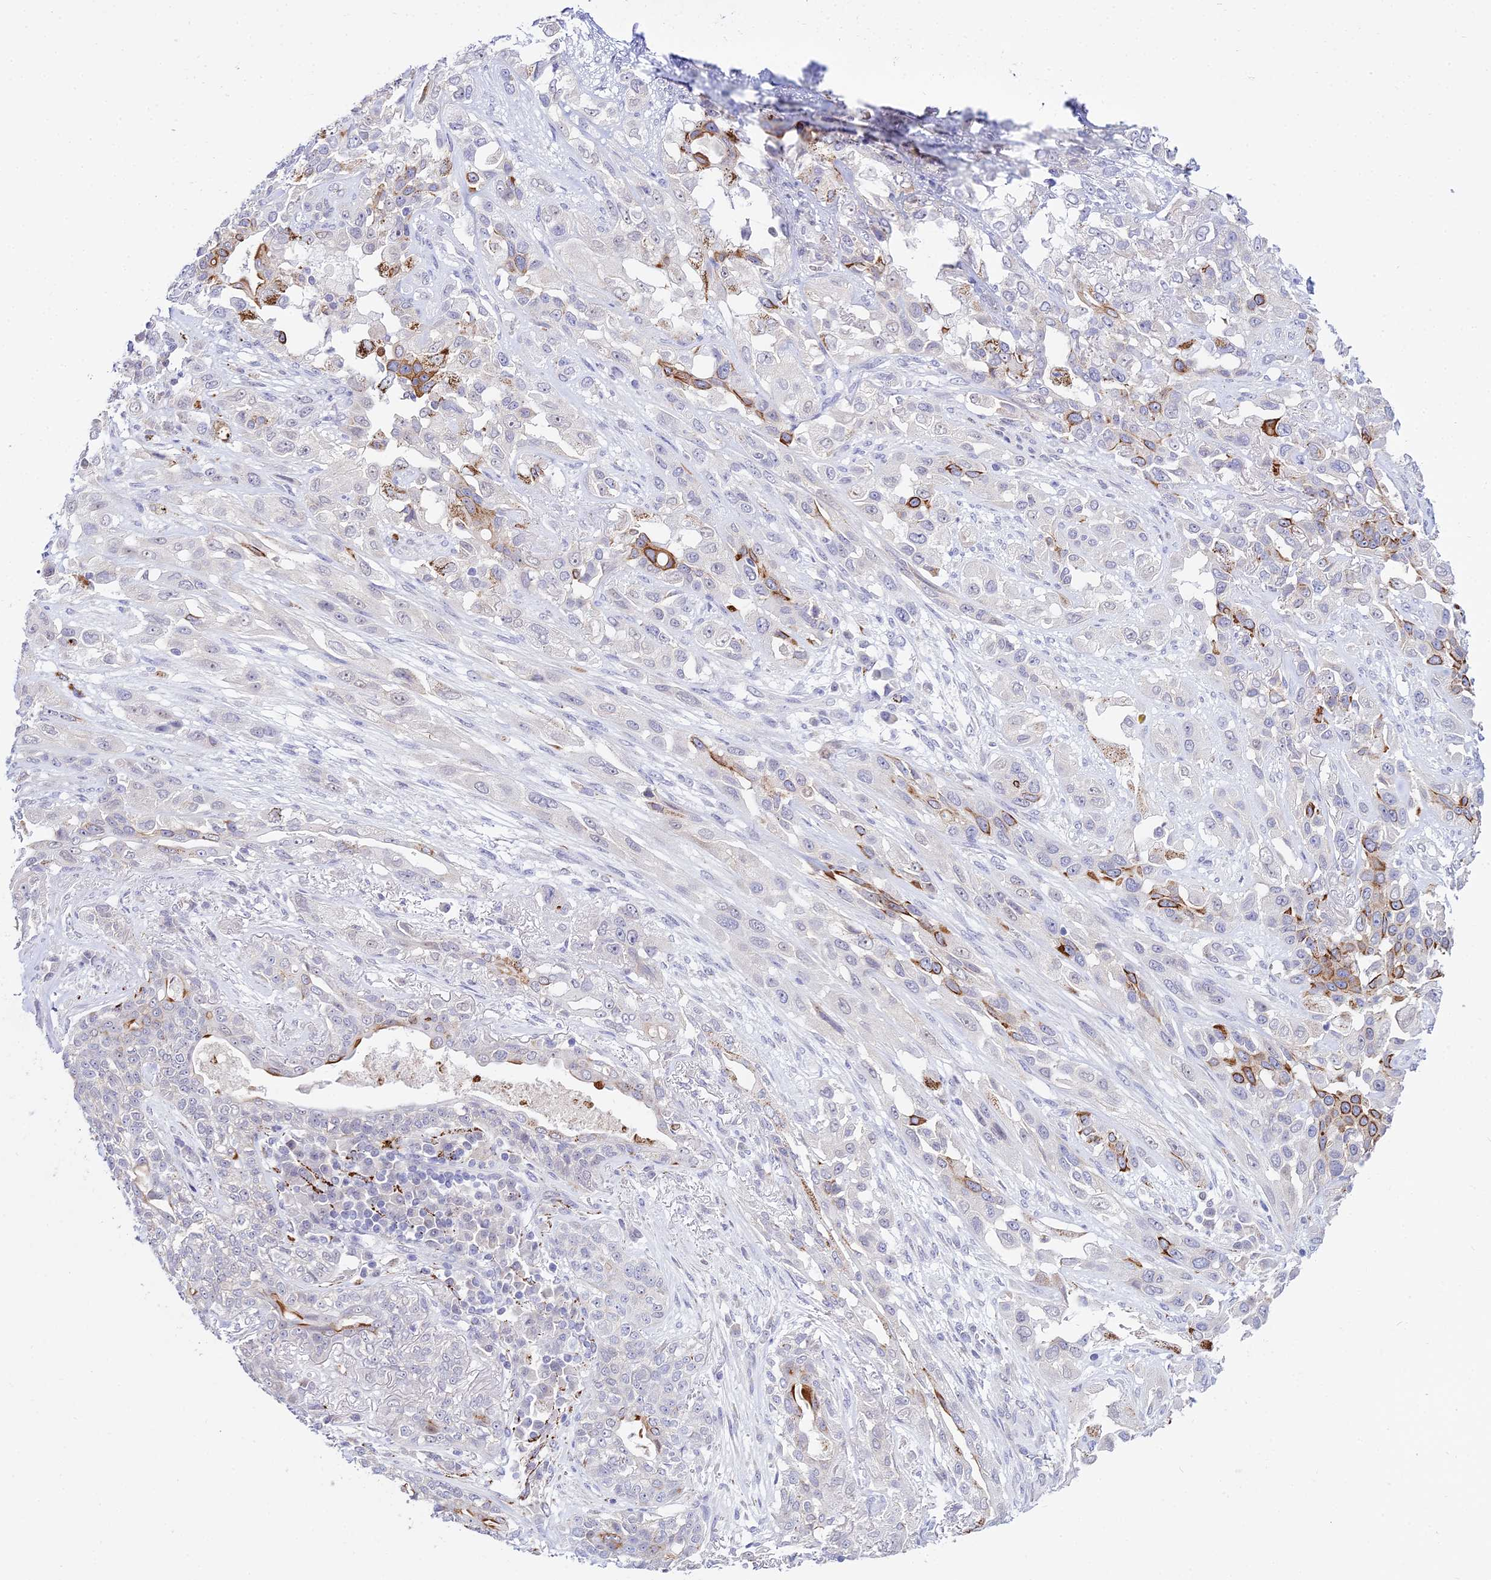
{"staining": {"intensity": "strong", "quantity": "<25%", "location": "cytoplasmic/membranous"}, "tissue": "lung cancer", "cell_type": "Tumor cells", "image_type": "cancer", "snomed": [{"axis": "morphology", "description": "Squamous cell carcinoma, NOS"}, {"axis": "topography", "description": "Lung"}], "caption": "Immunohistochemistry photomicrograph of human lung cancer (squamous cell carcinoma) stained for a protein (brown), which reveals medium levels of strong cytoplasmic/membranous expression in about <25% of tumor cells.", "gene": "C6orf163", "patient": {"sex": "female", "age": 70}}